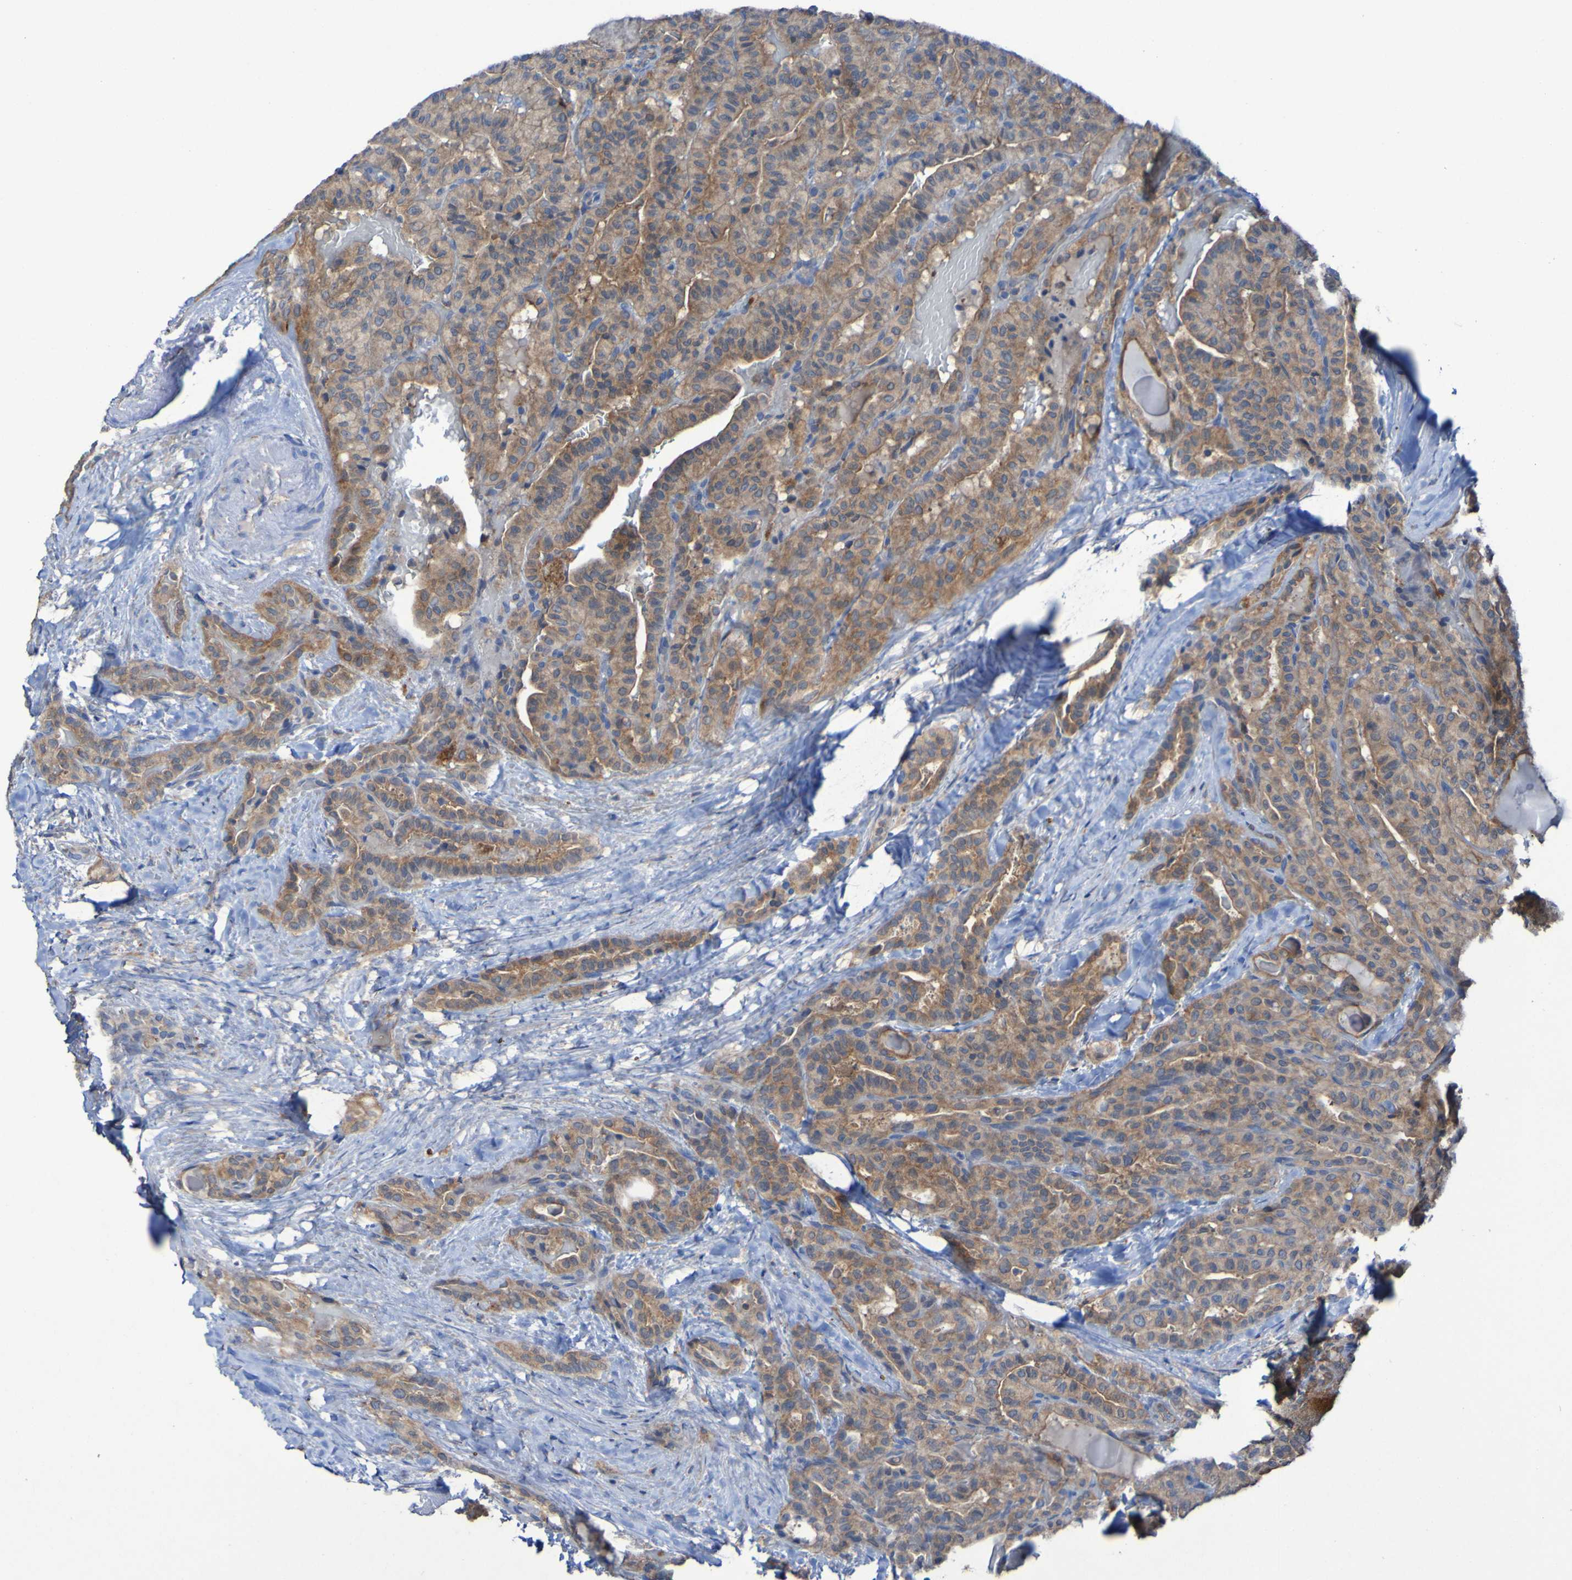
{"staining": {"intensity": "moderate", "quantity": ">75%", "location": "cytoplasmic/membranous"}, "tissue": "thyroid cancer", "cell_type": "Tumor cells", "image_type": "cancer", "snomed": [{"axis": "morphology", "description": "Papillary adenocarcinoma, NOS"}, {"axis": "topography", "description": "Thyroid gland"}], "caption": "Thyroid cancer tissue displays moderate cytoplasmic/membranous staining in approximately >75% of tumor cells", "gene": "ARHGEF16", "patient": {"sex": "male", "age": 77}}